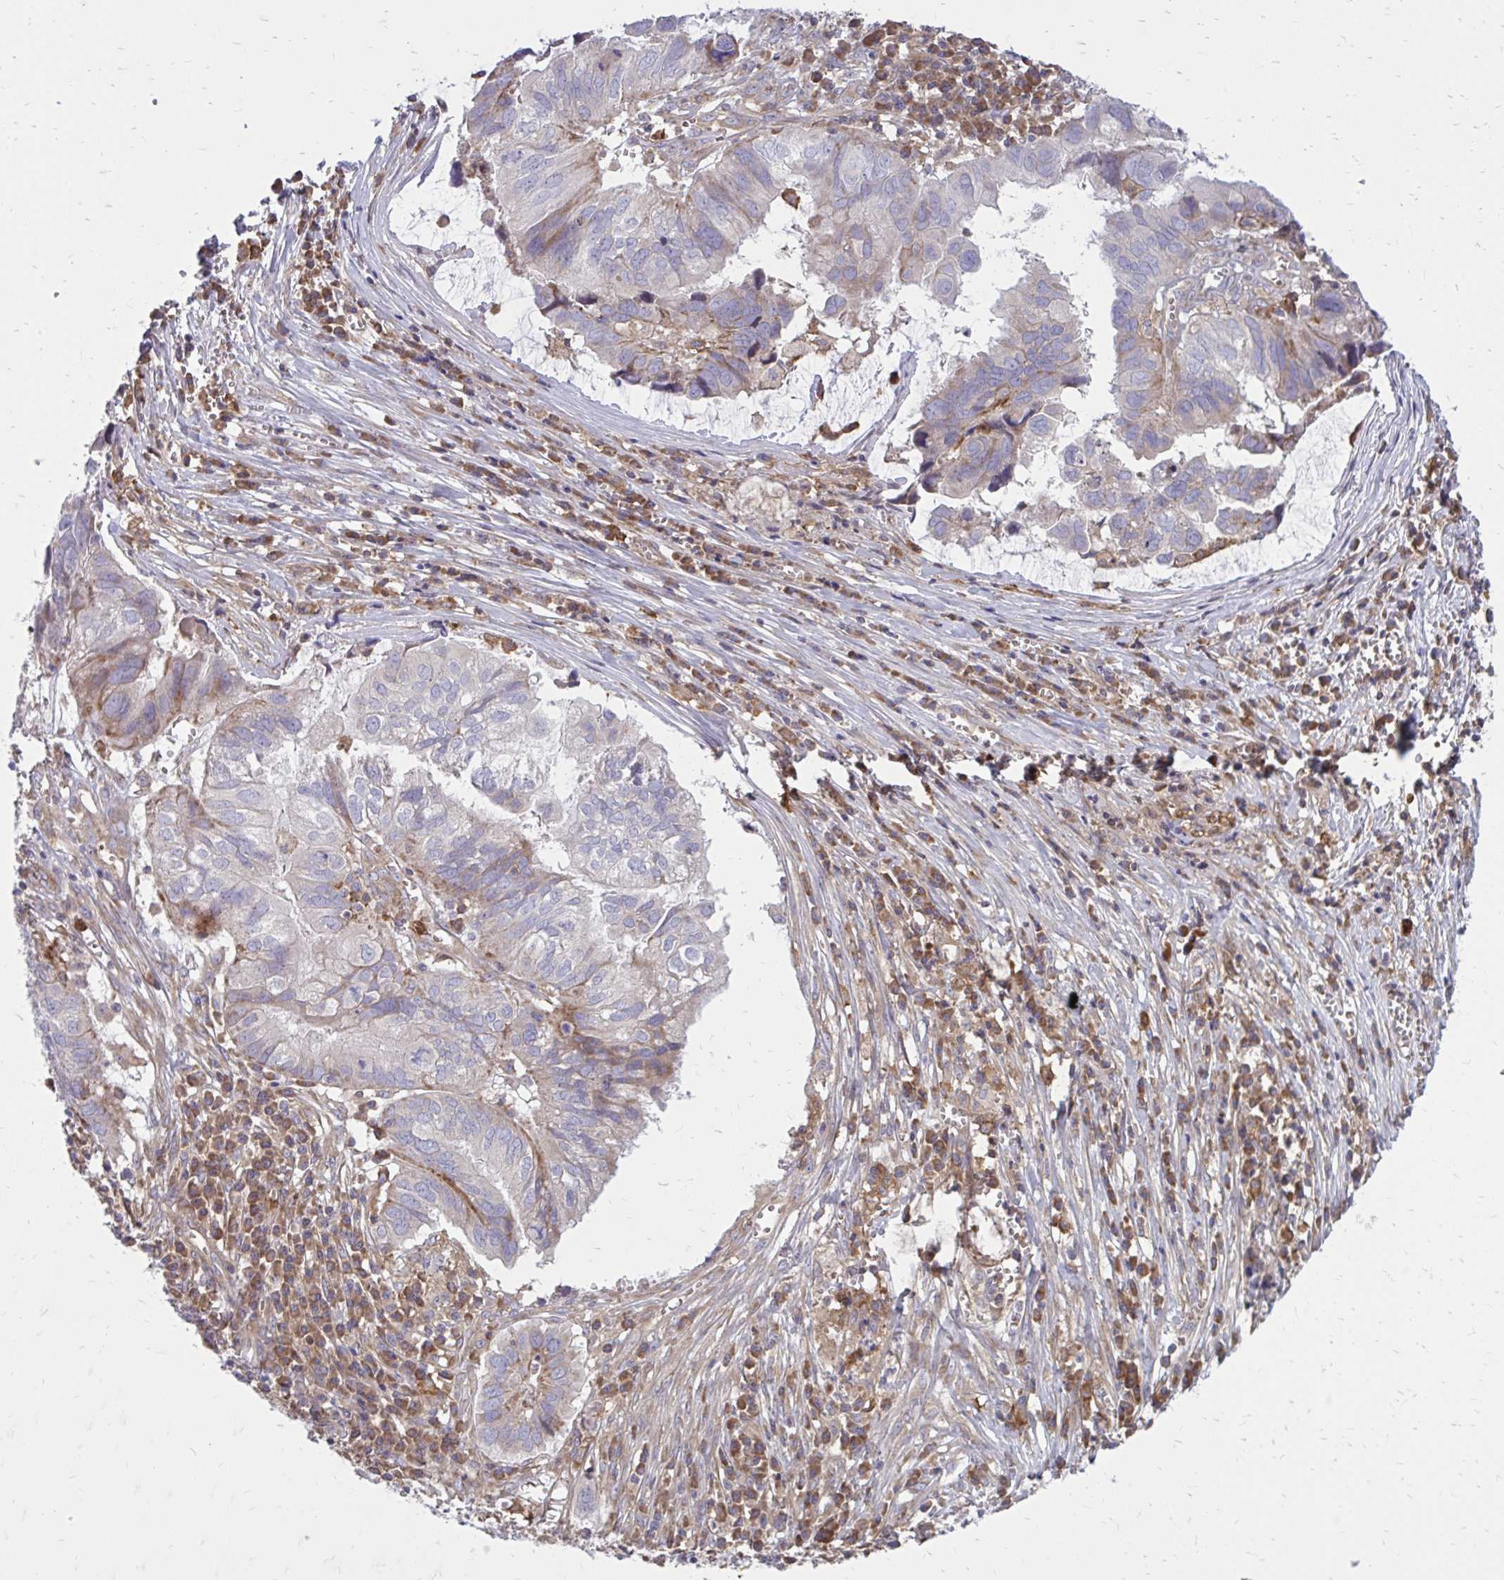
{"staining": {"intensity": "weak", "quantity": "<25%", "location": "cytoplasmic/membranous"}, "tissue": "ovarian cancer", "cell_type": "Tumor cells", "image_type": "cancer", "snomed": [{"axis": "morphology", "description": "Cystadenocarcinoma, serous, NOS"}, {"axis": "topography", "description": "Ovary"}], "caption": "Immunohistochemical staining of human ovarian cancer displays no significant expression in tumor cells. (DAB (3,3'-diaminobenzidine) immunohistochemistry visualized using brightfield microscopy, high magnification).", "gene": "ASAP1", "patient": {"sex": "female", "age": 79}}